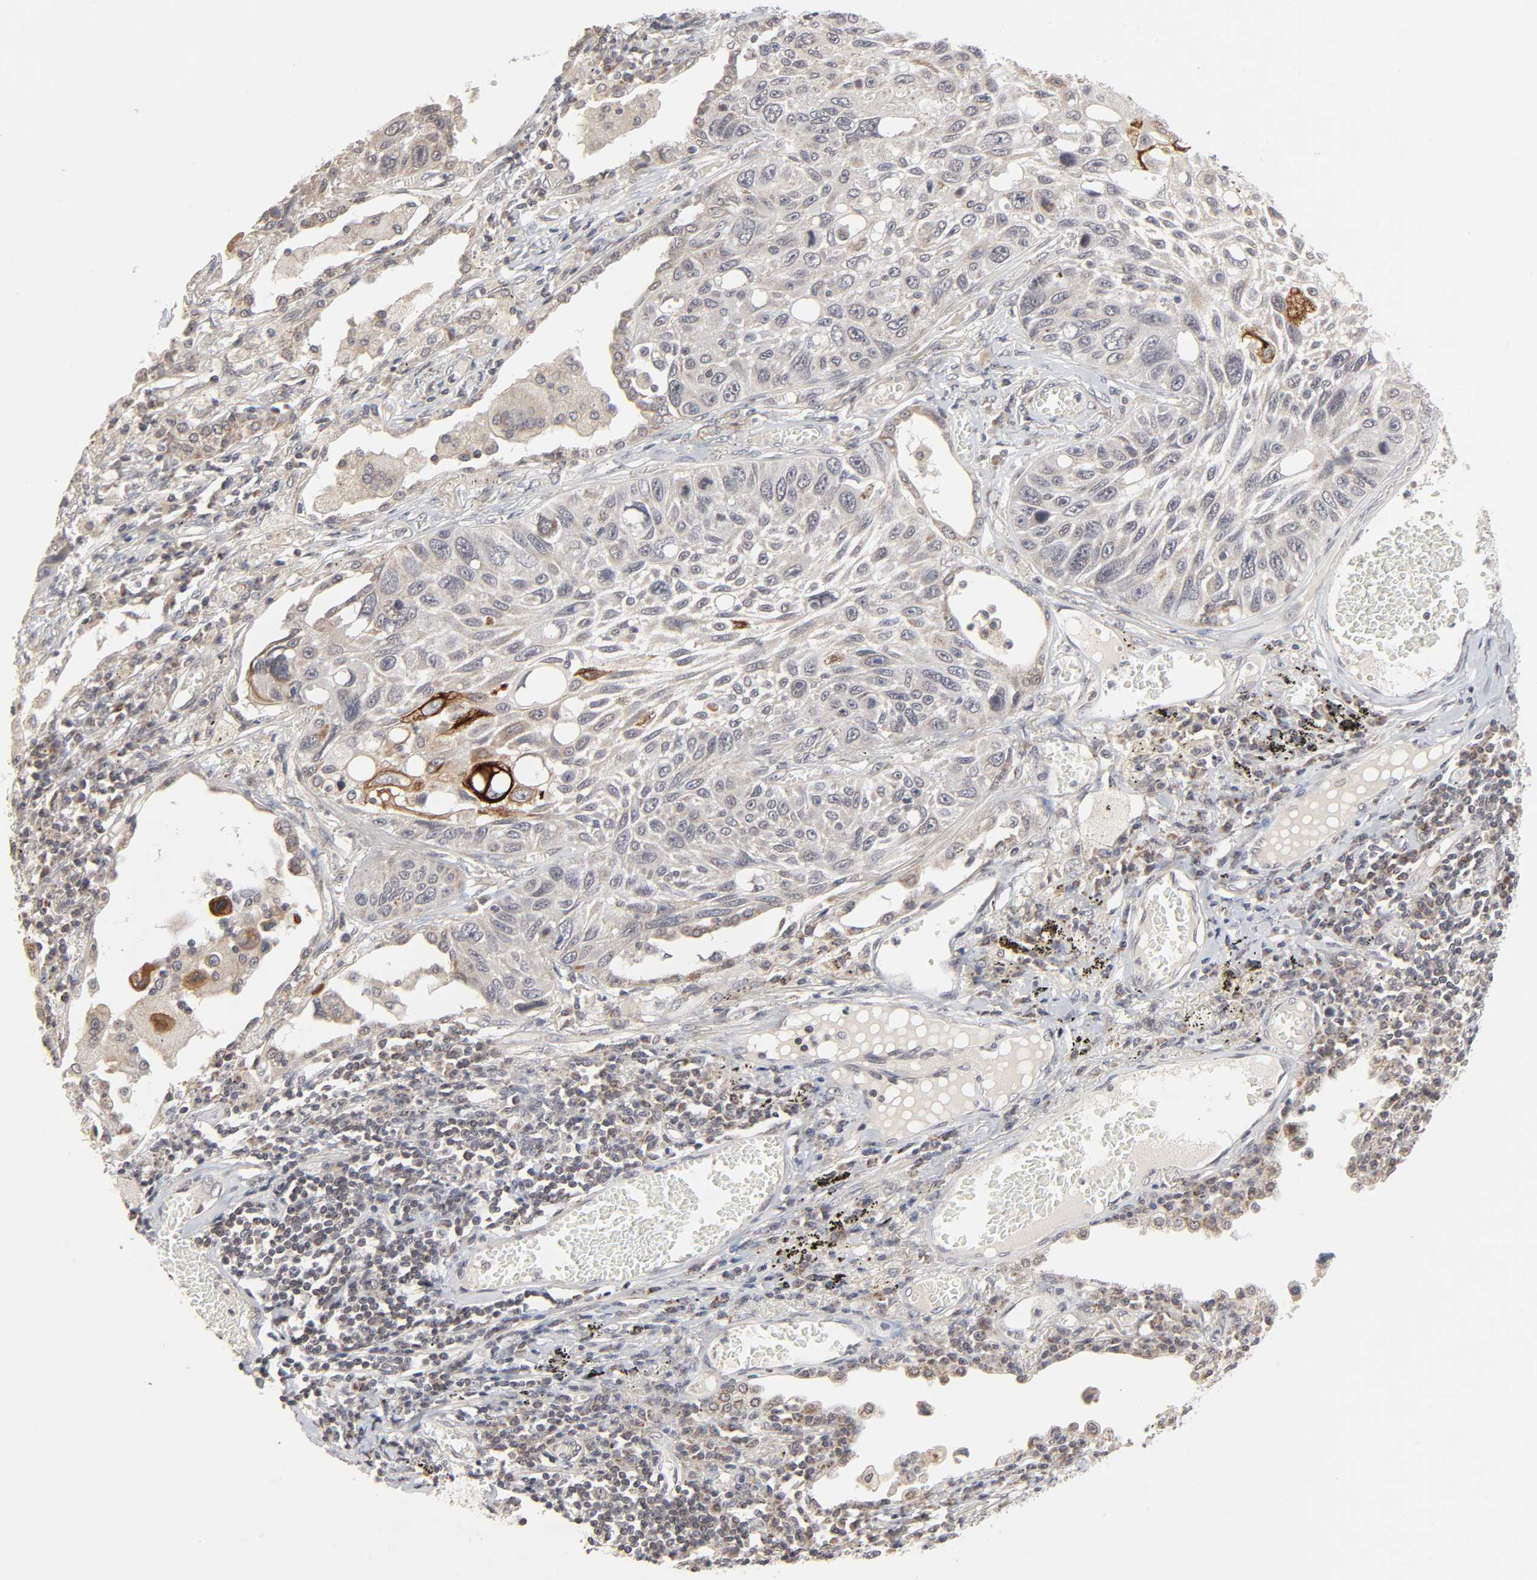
{"staining": {"intensity": "moderate", "quantity": "<25%", "location": "cytoplasmic/membranous"}, "tissue": "lung cancer", "cell_type": "Tumor cells", "image_type": "cancer", "snomed": [{"axis": "morphology", "description": "Squamous cell carcinoma, NOS"}, {"axis": "topography", "description": "Lung"}], "caption": "High-magnification brightfield microscopy of lung cancer stained with DAB (3,3'-diaminobenzidine) (brown) and counterstained with hematoxylin (blue). tumor cells exhibit moderate cytoplasmic/membranous positivity is present in about<25% of cells.", "gene": "AUH", "patient": {"sex": "male", "age": 71}}